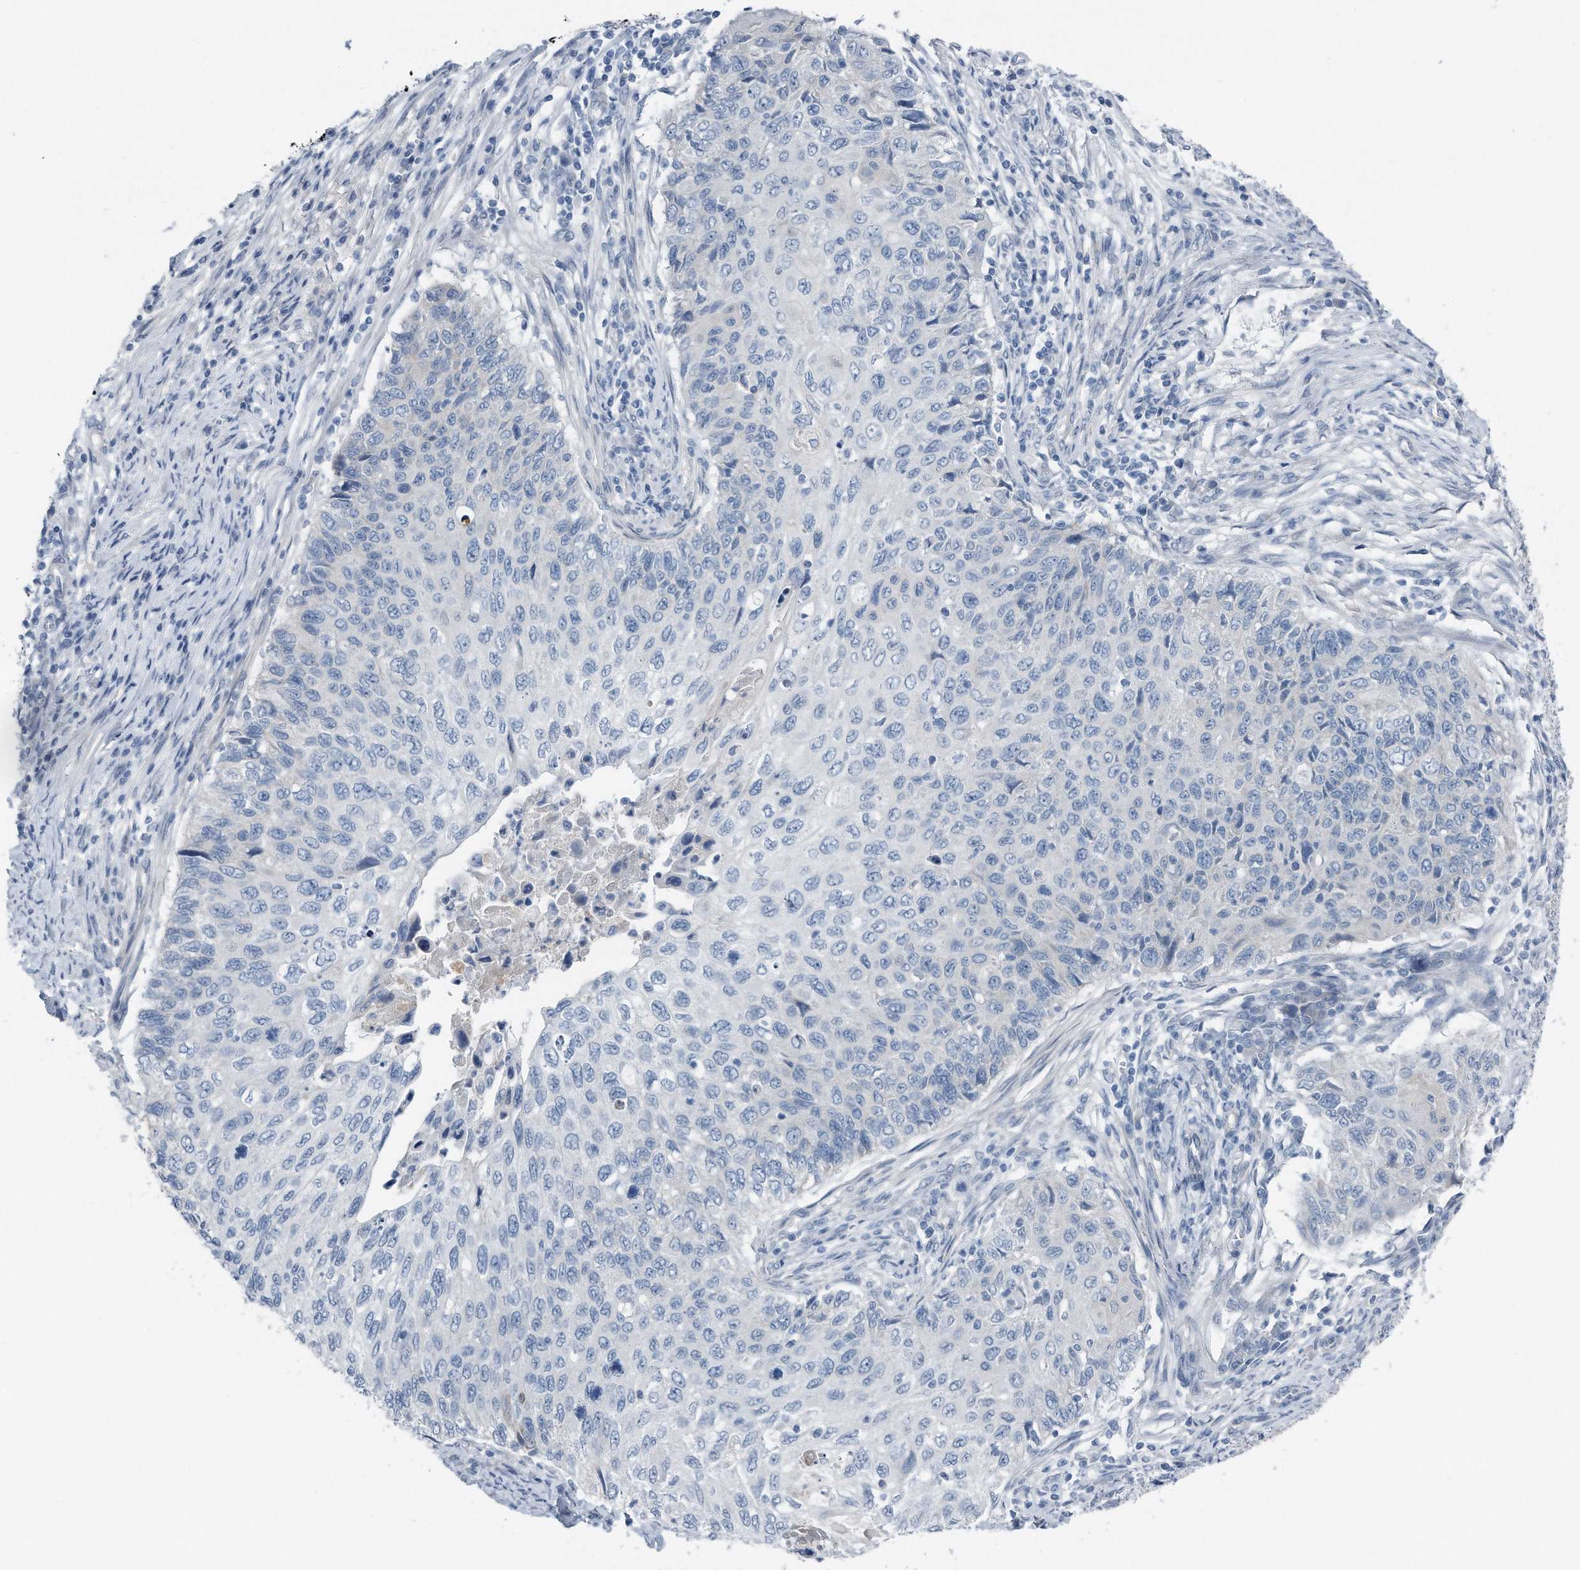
{"staining": {"intensity": "negative", "quantity": "none", "location": "none"}, "tissue": "cervical cancer", "cell_type": "Tumor cells", "image_type": "cancer", "snomed": [{"axis": "morphology", "description": "Squamous cell carcinoma, NOS"}, {"axis": "topography", "description": "Cervix"}], "caption": "This is a photomicrograph of IHC staining of squamous cell carcinoma (cervical), which shows no expression in tumor cells. (Immunohistochemistry (ihc), brightfield microscopy, high magnification).", "gene": "YRDC", "patient": {"sex": "female", "age": 70}}